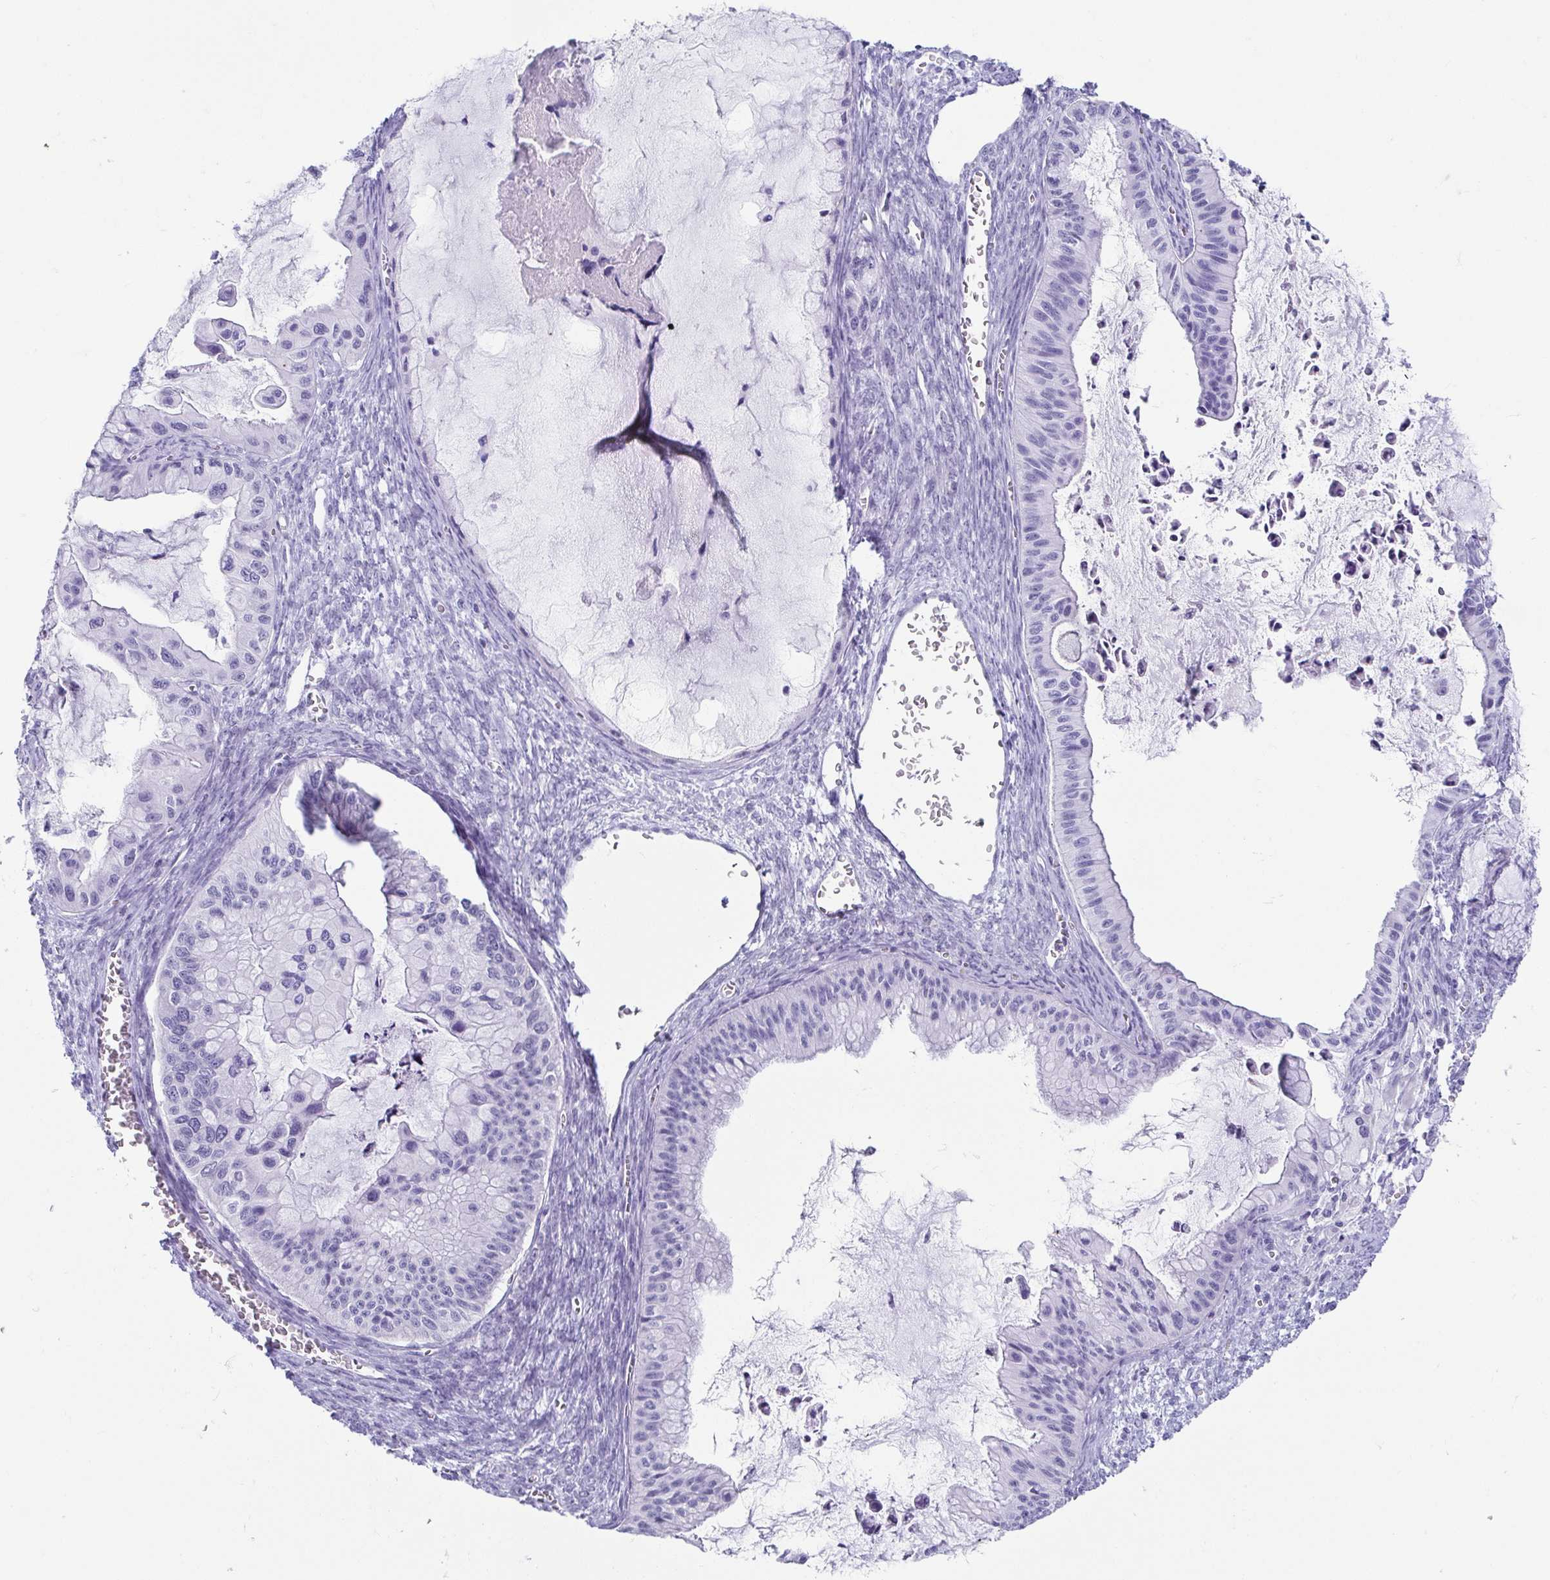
{"staining": {"intensity": "negative", "quantity": "none", "location": "none"}, "tissue": "ovarian cancer", "cell_type": "Tumor cells", "image_type": "cancer", "snomed": [{"axis": "morphology", "description": "Cystadenocarcinoma, mucinous, NOS"}, {"axis": "topography", "description": "Ovary"}], "caption": "Immunohistochemistry (IHC) image of ovarian cancer (mucinous cystadenocarcinoma) stained for a protein (brown), which demonstrates no expression in tumor cells.", "gene": "CD164L2", "patient": {"sex": "female", "age": 72}}